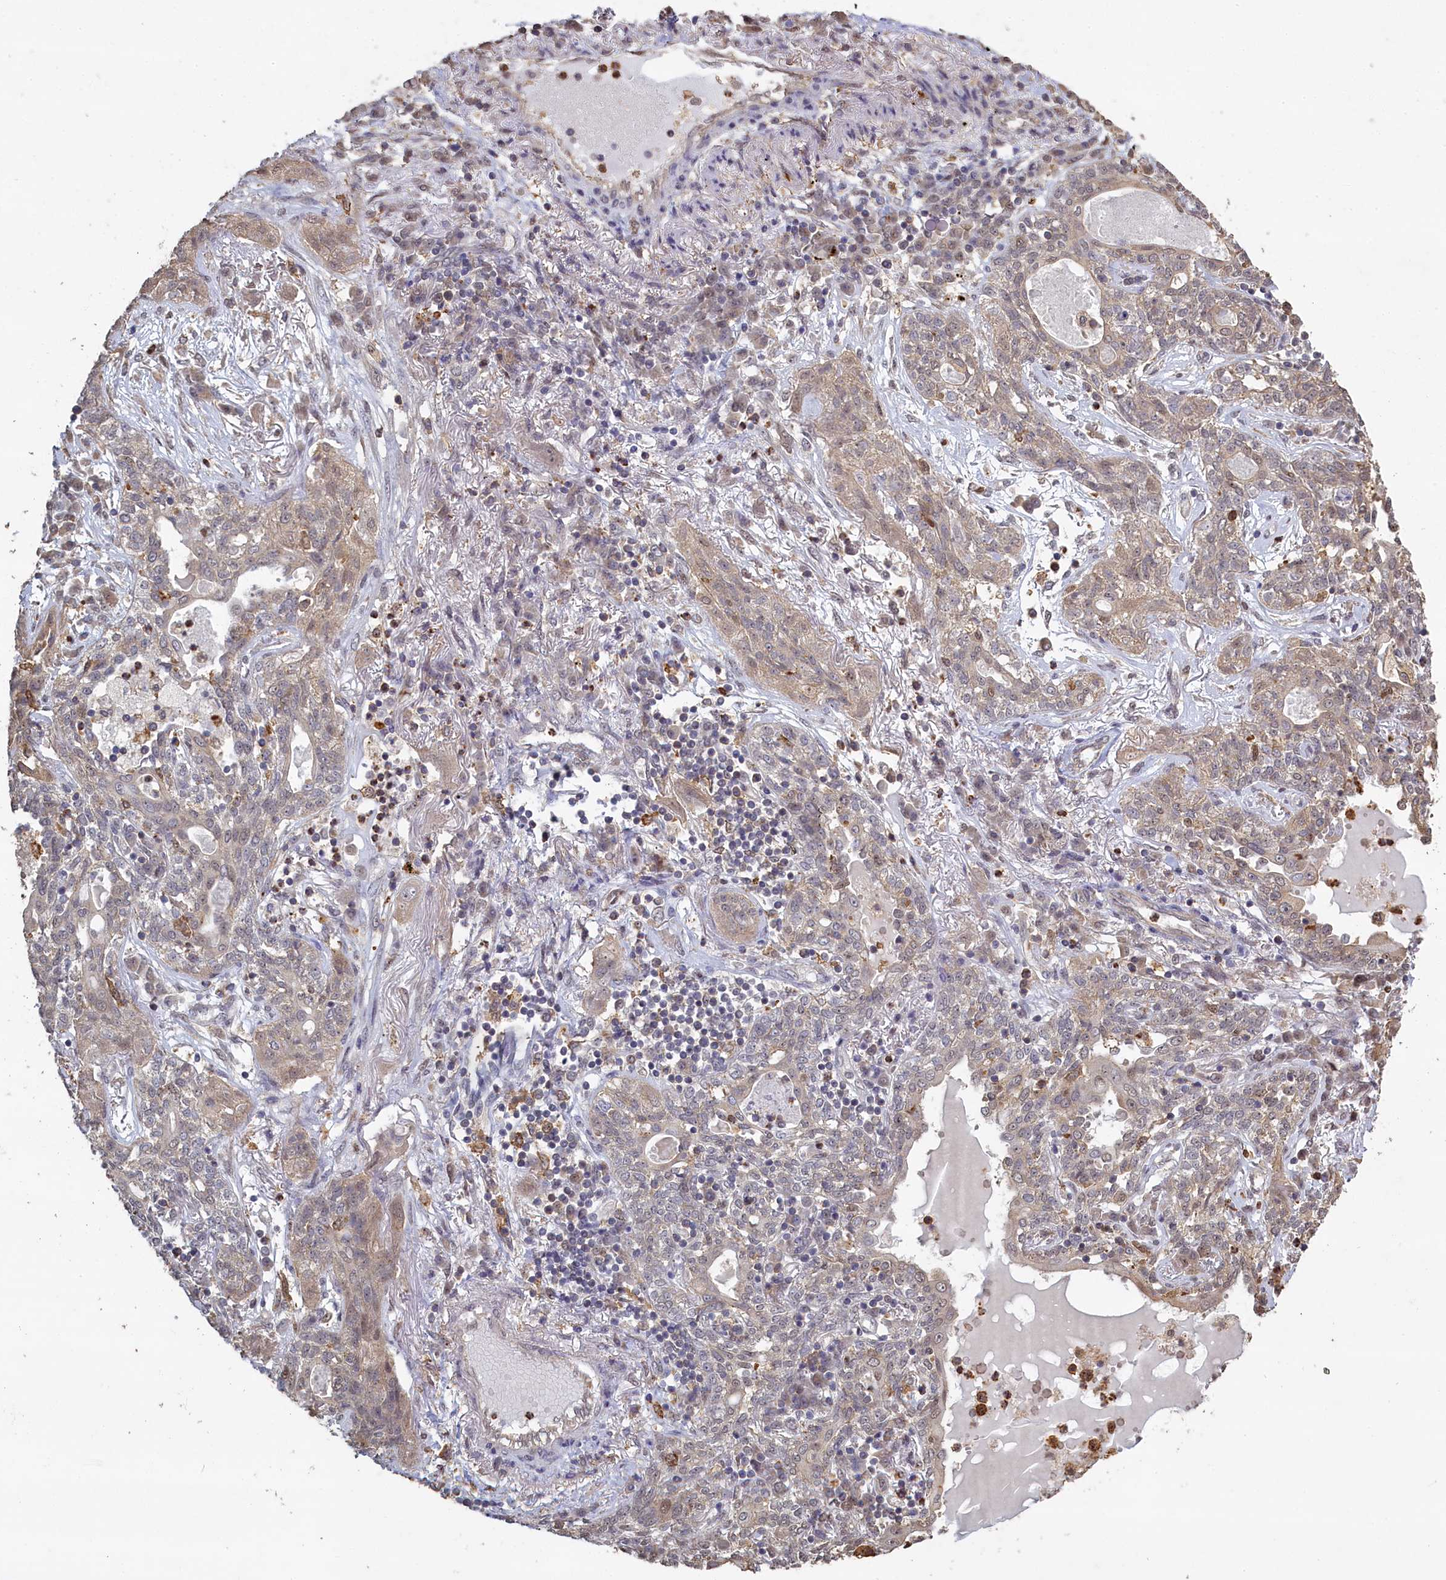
{"staining": {"intensity": "weak", "quantity": "25%-75%", "location": "cytoplasmic/membranous,nuclear"}, "tissue": "lung cancer", "cell_type": "Tumor cells", "image_type": "cancer", "snomed": [{"axis": "morphology", "description": "Squamous cell carcinoma, NOS"}, {"axis": "topography", "description": "Lung"}], "caption": "Human lung squamous cell carcinoma stained for a protein (brown) shows weak cytoplasmic/membranous and nuclear positive expression in about 25%-75% of tumor cells.", "gene": "UCHL3", "patient": {"sex": "female", "age": 70}}